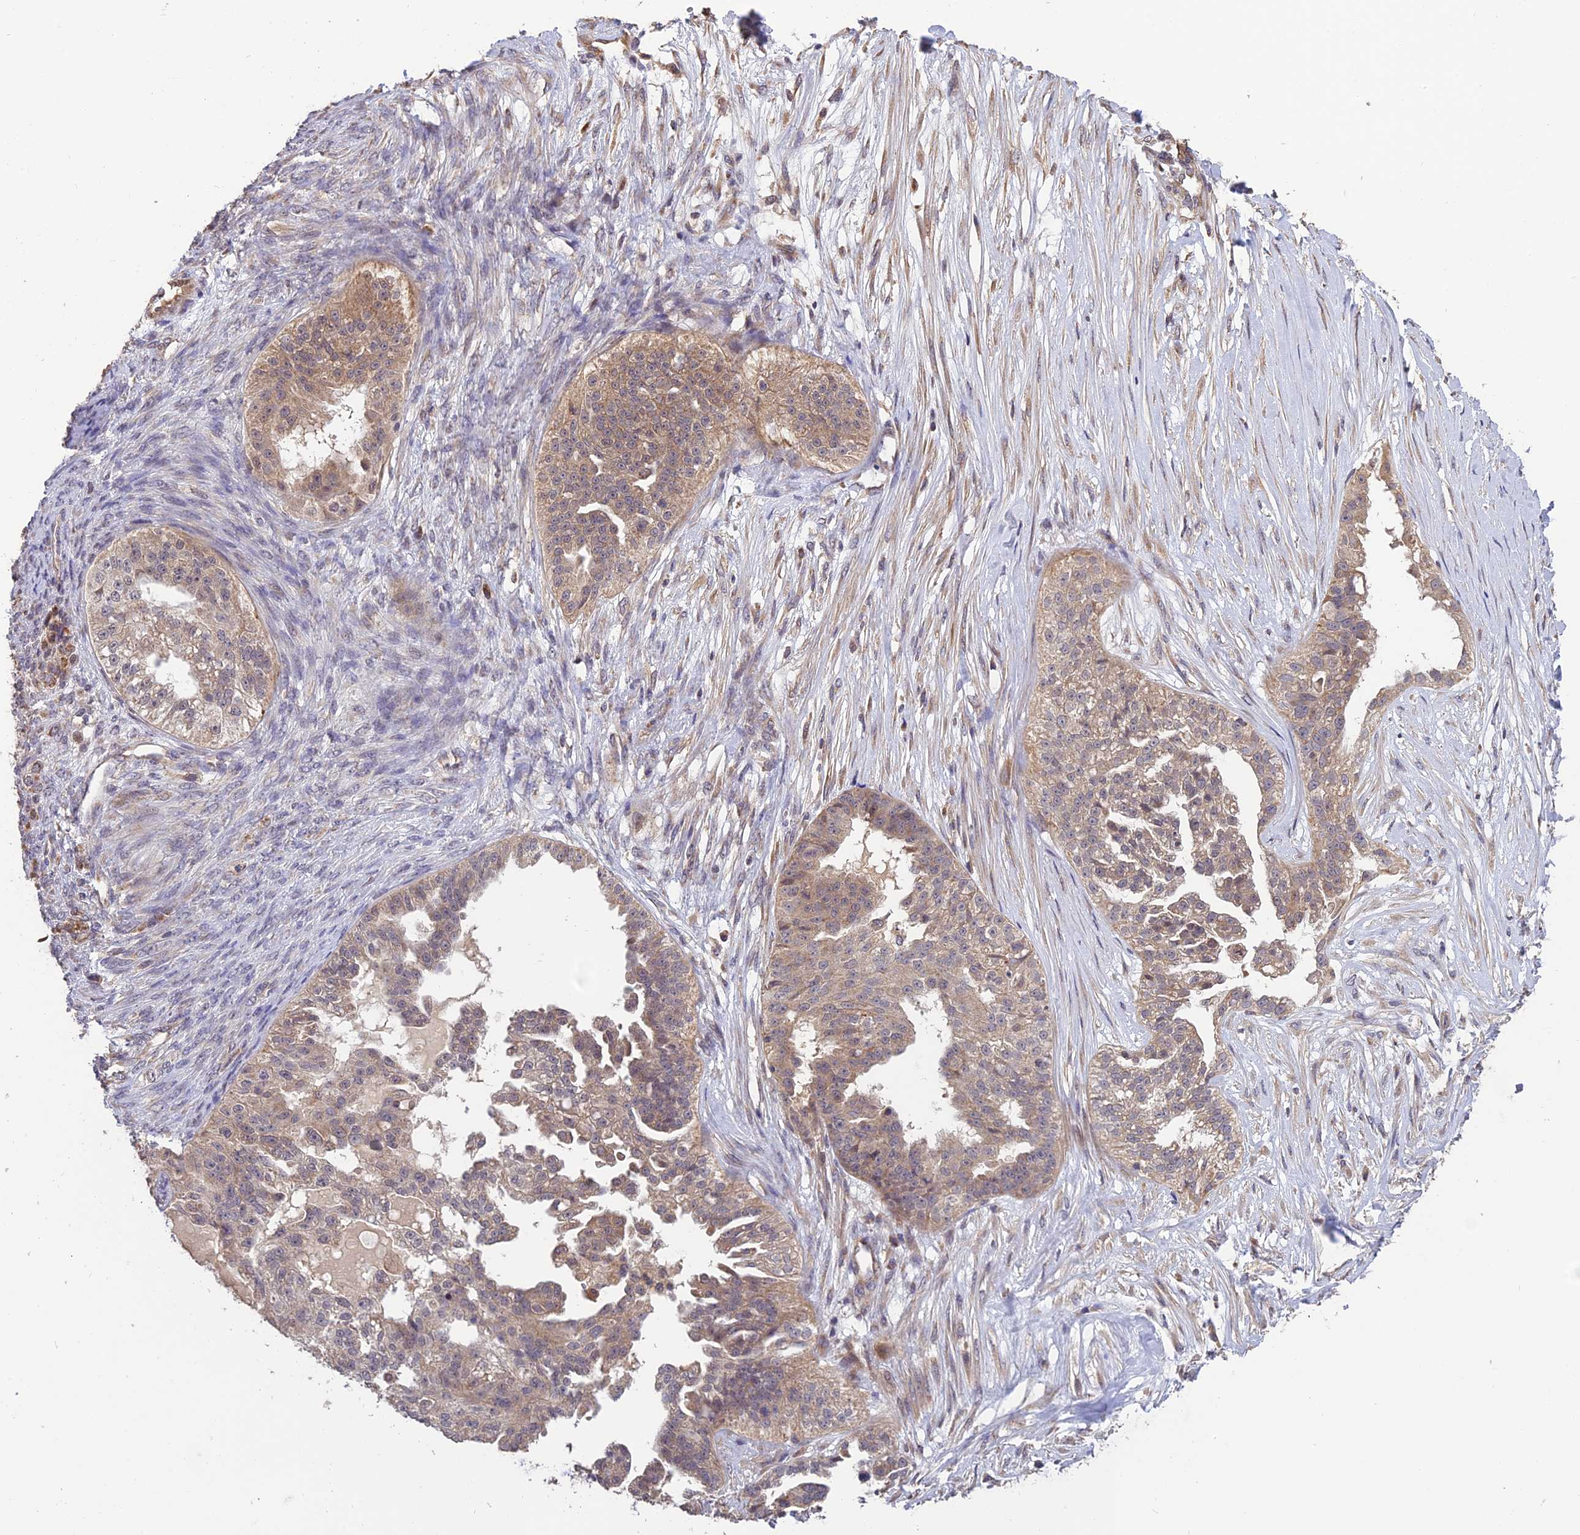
{"staining": {"intensity": "weak", "quantity": ">75%", "location": "cytoplasmic/membranous"}, "tissue": "ovarian cancer", "cell_type": "Tumor cells", "image_type": "cancer", "snomed": [{"axis": "morphology", "description": "Cystadenocarcinoma, serous, NOS"}, {"axis": "topography", "description": "Ovary"}], "caption": "High-magnification brightfield microscopy of serous cystadenocarcinoma (ovarian) stained with DAB (3,3'-diaminobenzidine) (brown) and counterstained with hematoxylin (blue). tumor cells exhibit weak cytoplasmic/membranous positivity is seen in approximately>75% of cells. Ihc stains the protein in brown and the nuclei are stained blue.", "gene": "MNS1", "patient": {"sex": "female", "age": 58}}